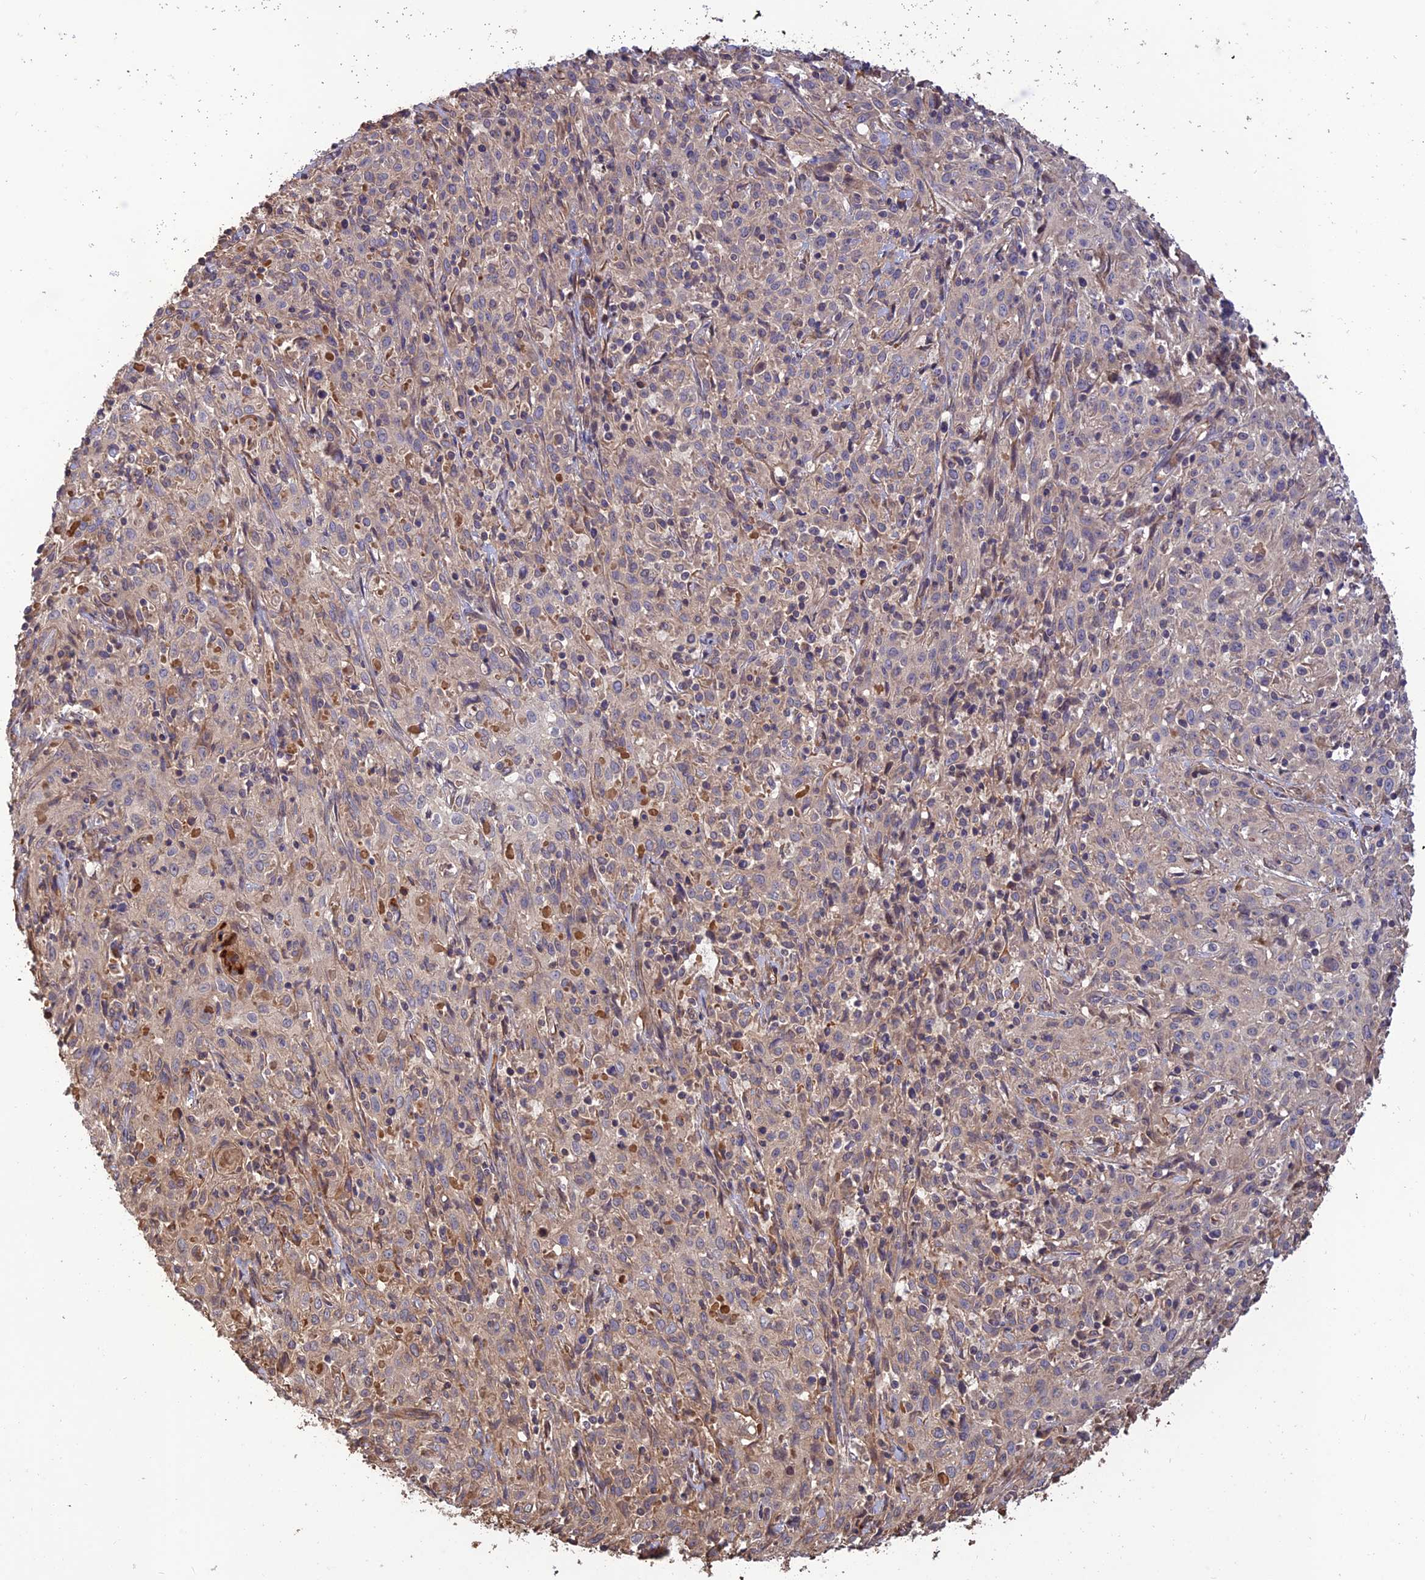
{"staining": {"intensity": "weak", "quantity": "<25%", "location": "cytoplasmic/membranous"}, "tissue": "cervical cancer", "cell_type": "Tumor cells", "image_type": "cancer", "snomed": [{"axis": "morphology", "description": "Squamous cell carcinoma, NOS"}, {"axis": "topography", "description": "Cervix"}], "caption": "Protein analysis of cervical squamous cell carcinoma shows no significant positivity in tumor cells.", "gene": "CREBL2", "patient": {"sex": "female", "age": 57}}